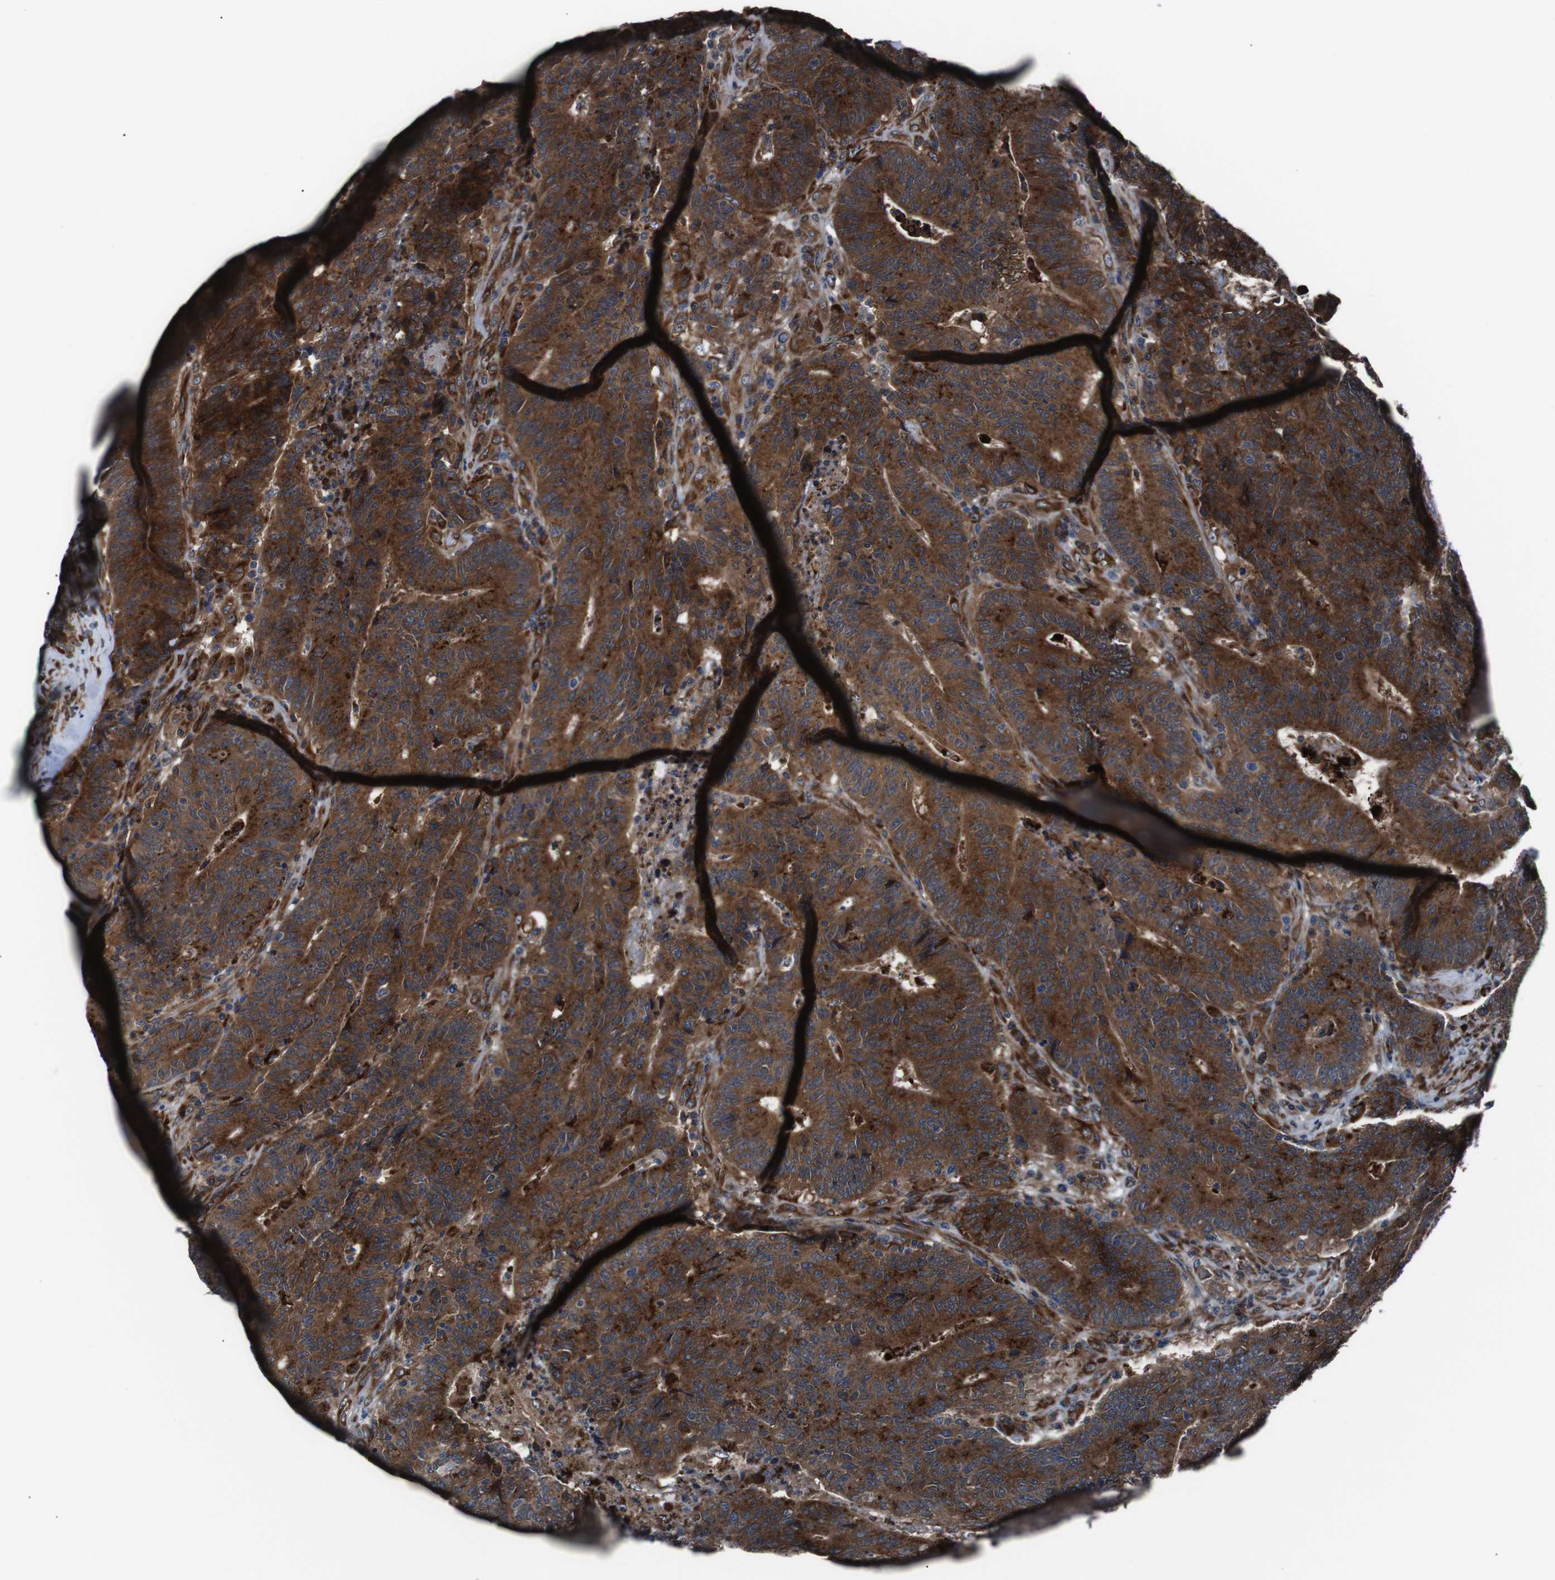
{"staining": {"intensity": "strong", "quantity": ">75%", "location": "cytoplasmic/membranous"}, "tissue": "colorectal cancer", "cell_type": "Tumor cells", "image_type": "cancer", "snomed": [{"axis": "morphology", "description": "Normal tissue, NOS"}, {"axis": "morphology", "description": "Adenocarcinoma, NOS"}, {"axis": "topography", "description": "Colon"}], "caption": "Immunohistochemical staining of colorectal cancer (adenocarcinoma) displays high levels of strong cytoplasmic/membranous positivity in approximately >75% of tumor cells.", "gene": "EIF4A2", "patient": {"sex": "female", "age": 75}}